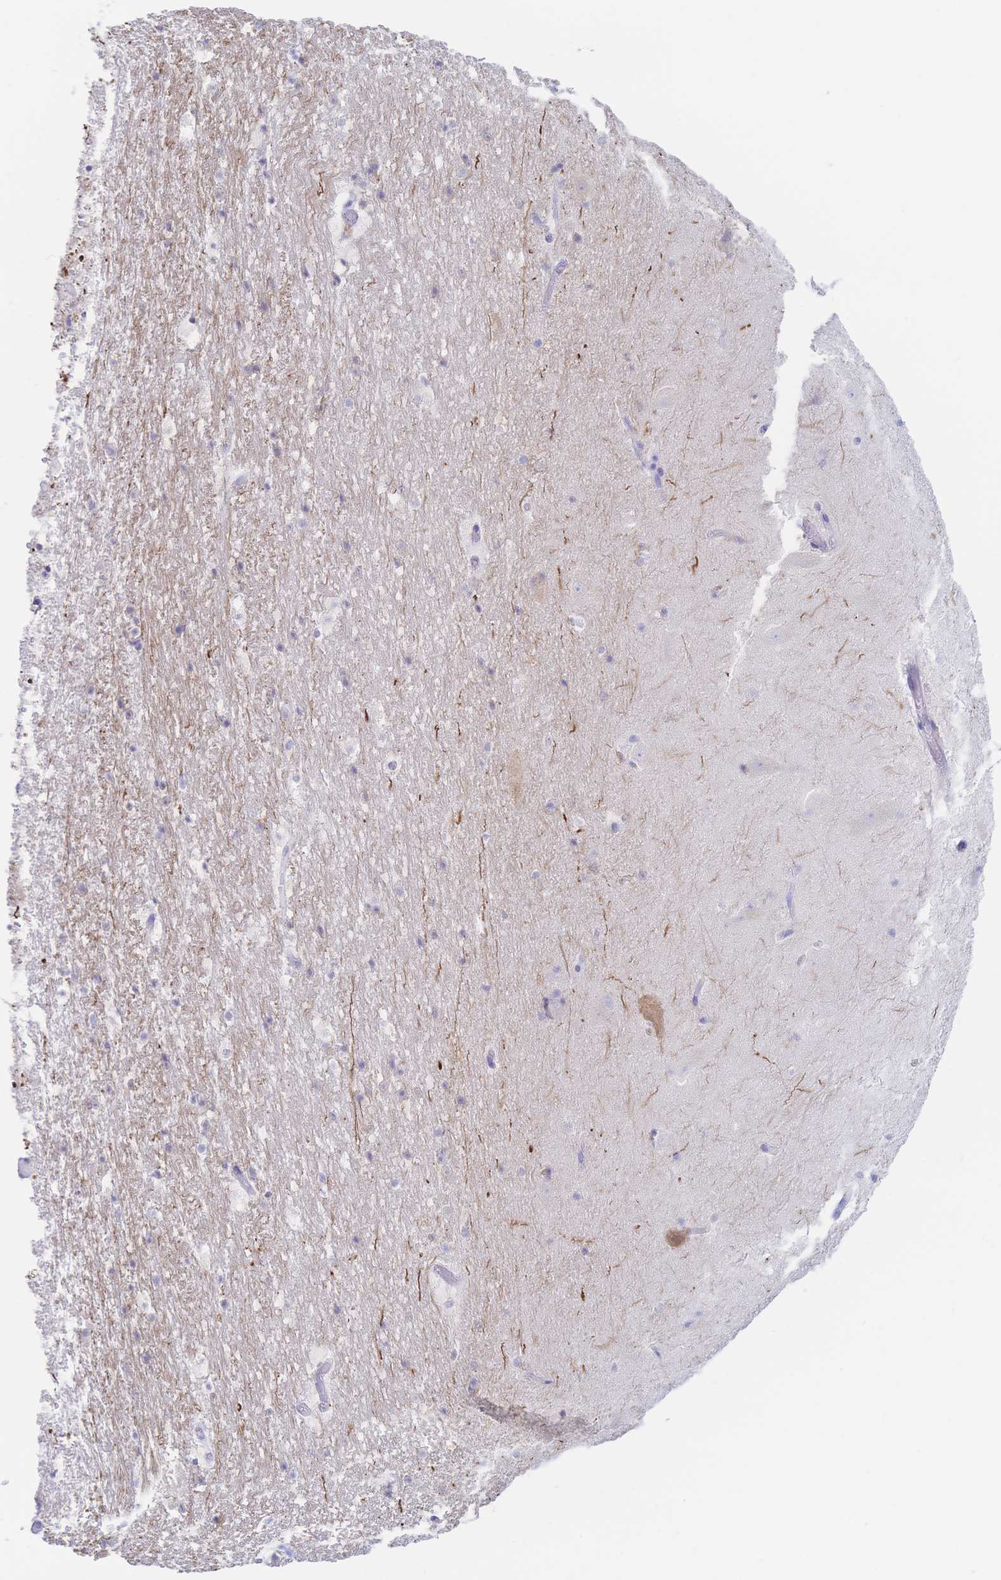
{"staining": {"intensity": "negative", "quantity": "none", "location": "none"}, "tissue": "hippocampus", "cell_type": "Glial cells", "image_type": "normal", "snomed": [{"axis": "morphology", "description": "Normal tissue, NOS"}, {"axis": "topography", "description": "Hippocampus"}], "caption": "Unremarkable hippocampus was stained to show a protein in brown. There is no significant positivity in glial cells. (Brightfield microscopy of DAB IHC at high magnification).", "gene": "SIAH3", "patient": {"sex": "female", "age": 42}}